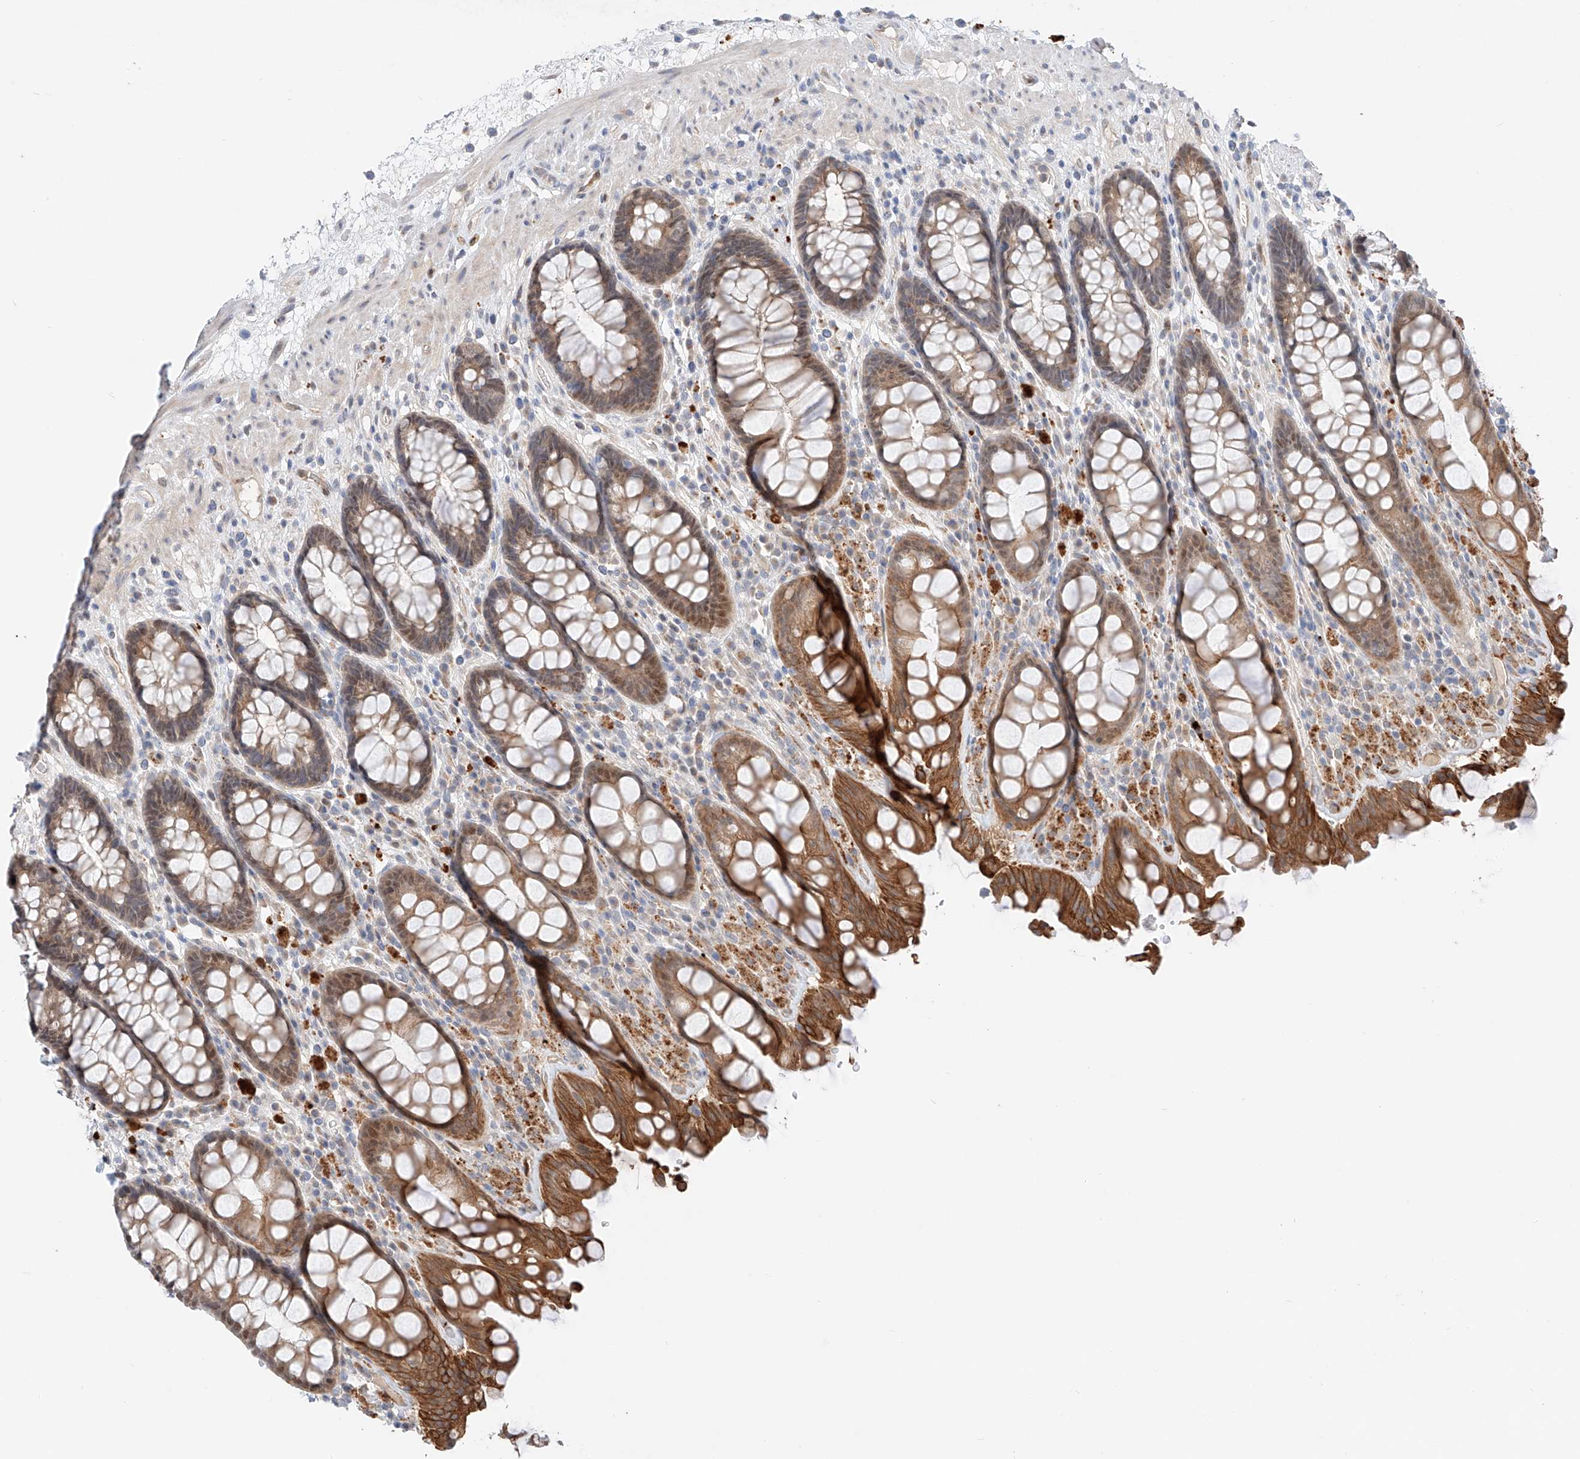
{"staining": {"intensity": "moderate", "quantity": ">75%", "location": "cytoplasmic/membranous"}, "tissue": "rectum", "cell_type": "Glandular cells", "image_type": "normal", "snomed": [{"axis": "morphology", "description": "Normal tissue, NOS"}, {"axis": "topography", "description": "Rectum"}], "caption": "Rectum stained with DAB IHC displays medium levels of moderate cytoplasmic/membranous expression in approximately >75% of glandular cells. Nuclei are stained in blue.", "gene": "GCNT1", "patient": {"sex": "male", "age": 64}}